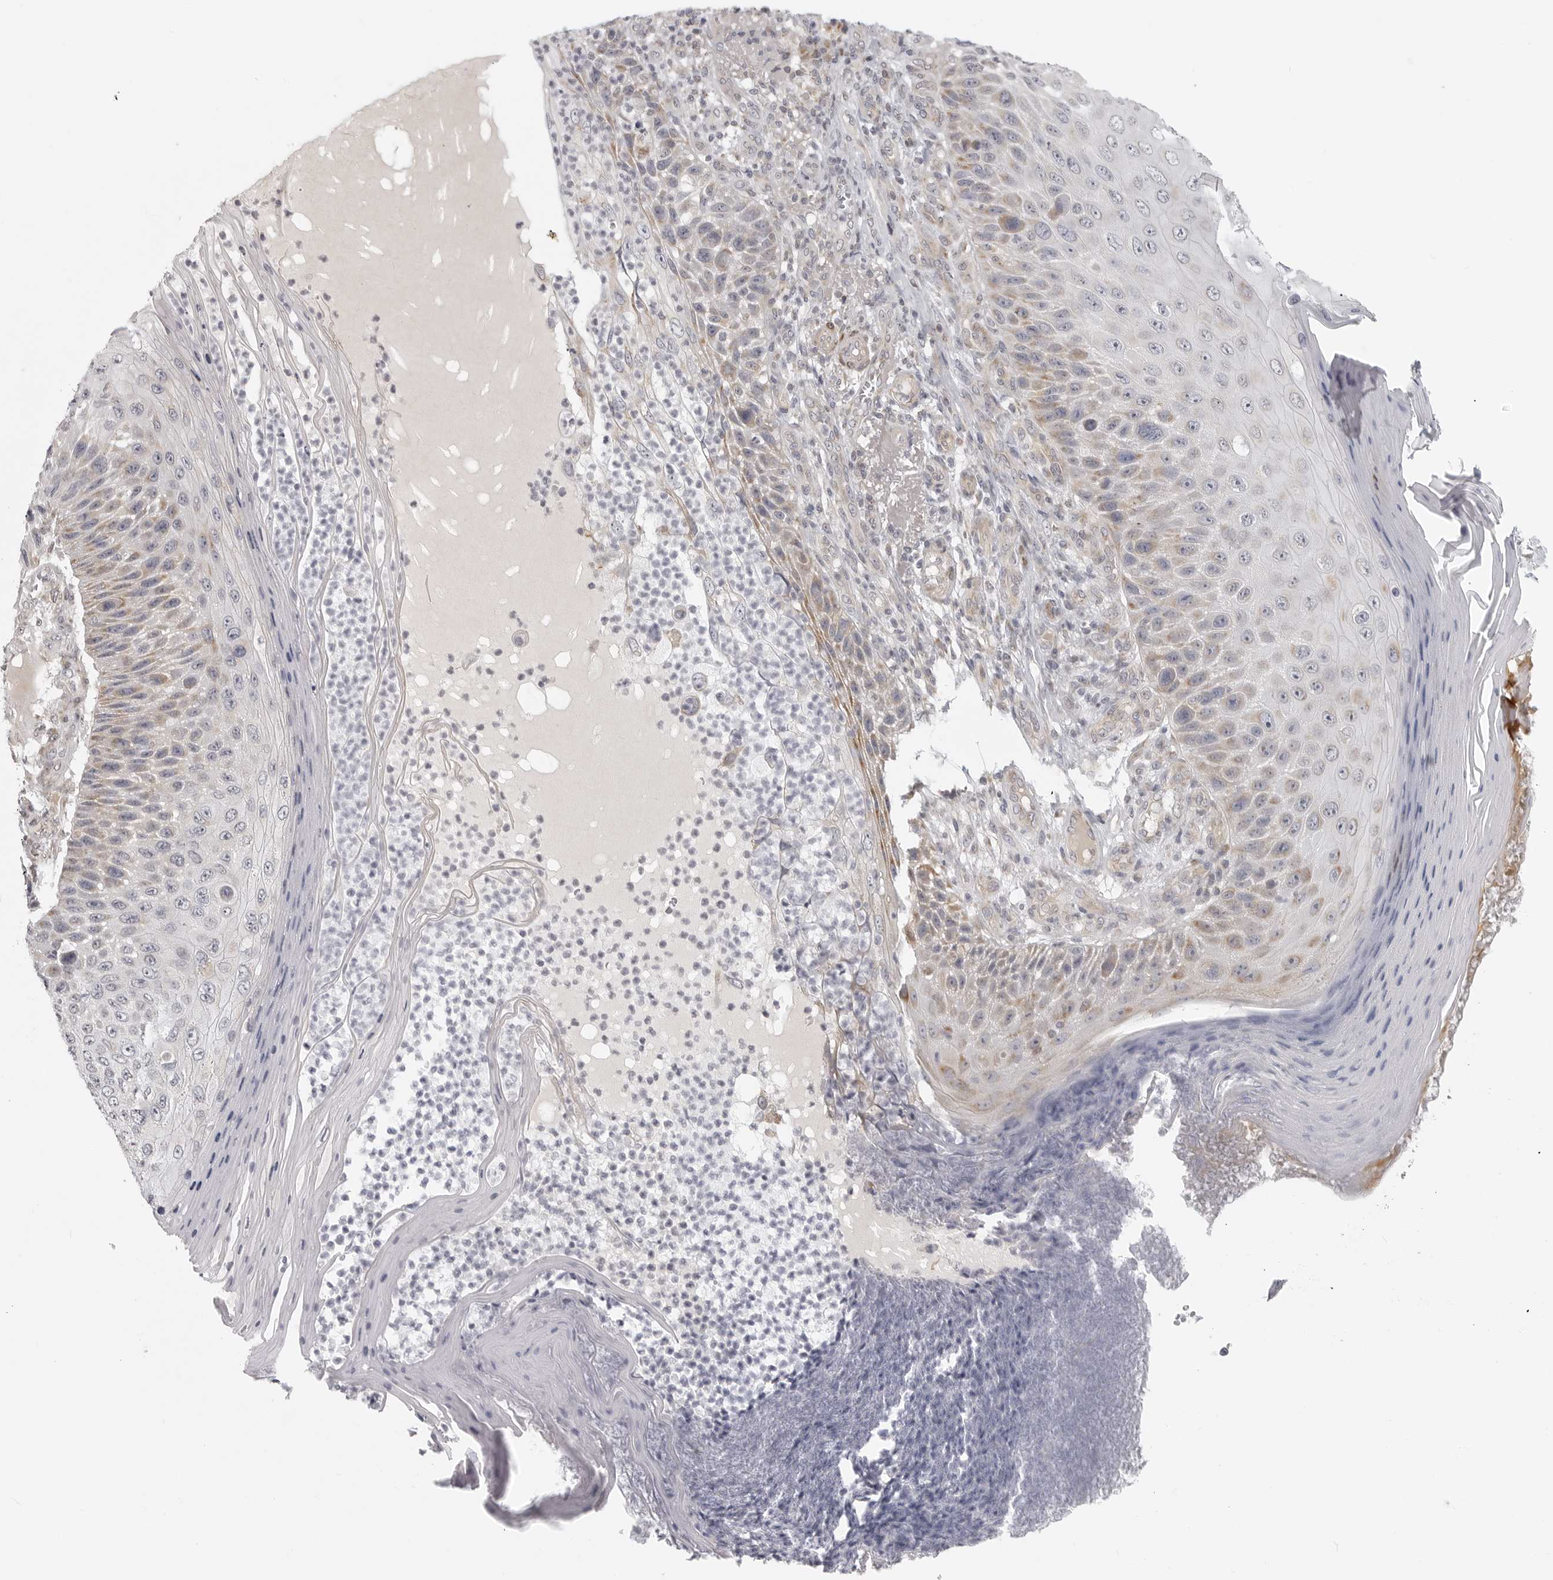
{"staining": {"intensity": "weak", "quantity": "25%-75%", "location": "cytoplasmic/membranous"}, "tissue": "skin cancer", "cell_type": "Tumor cells", "image_type": "cancer", "snomed": [{"axis": "morphology", "description": "Squamous cell carcinoma, NOS"}, {"axis": "topography", "description": "Skin"}], "caption": "Weak cytoplasmic/membranous positivity is seen in about 25%-75% of tumor cells in skin cancer (squamous cell carcinoma). (DAB = brown stain, brightfield microscopy at high magnification).", "gene": "MAP7D1", "patient": {"sex": "female", "age": 88}}